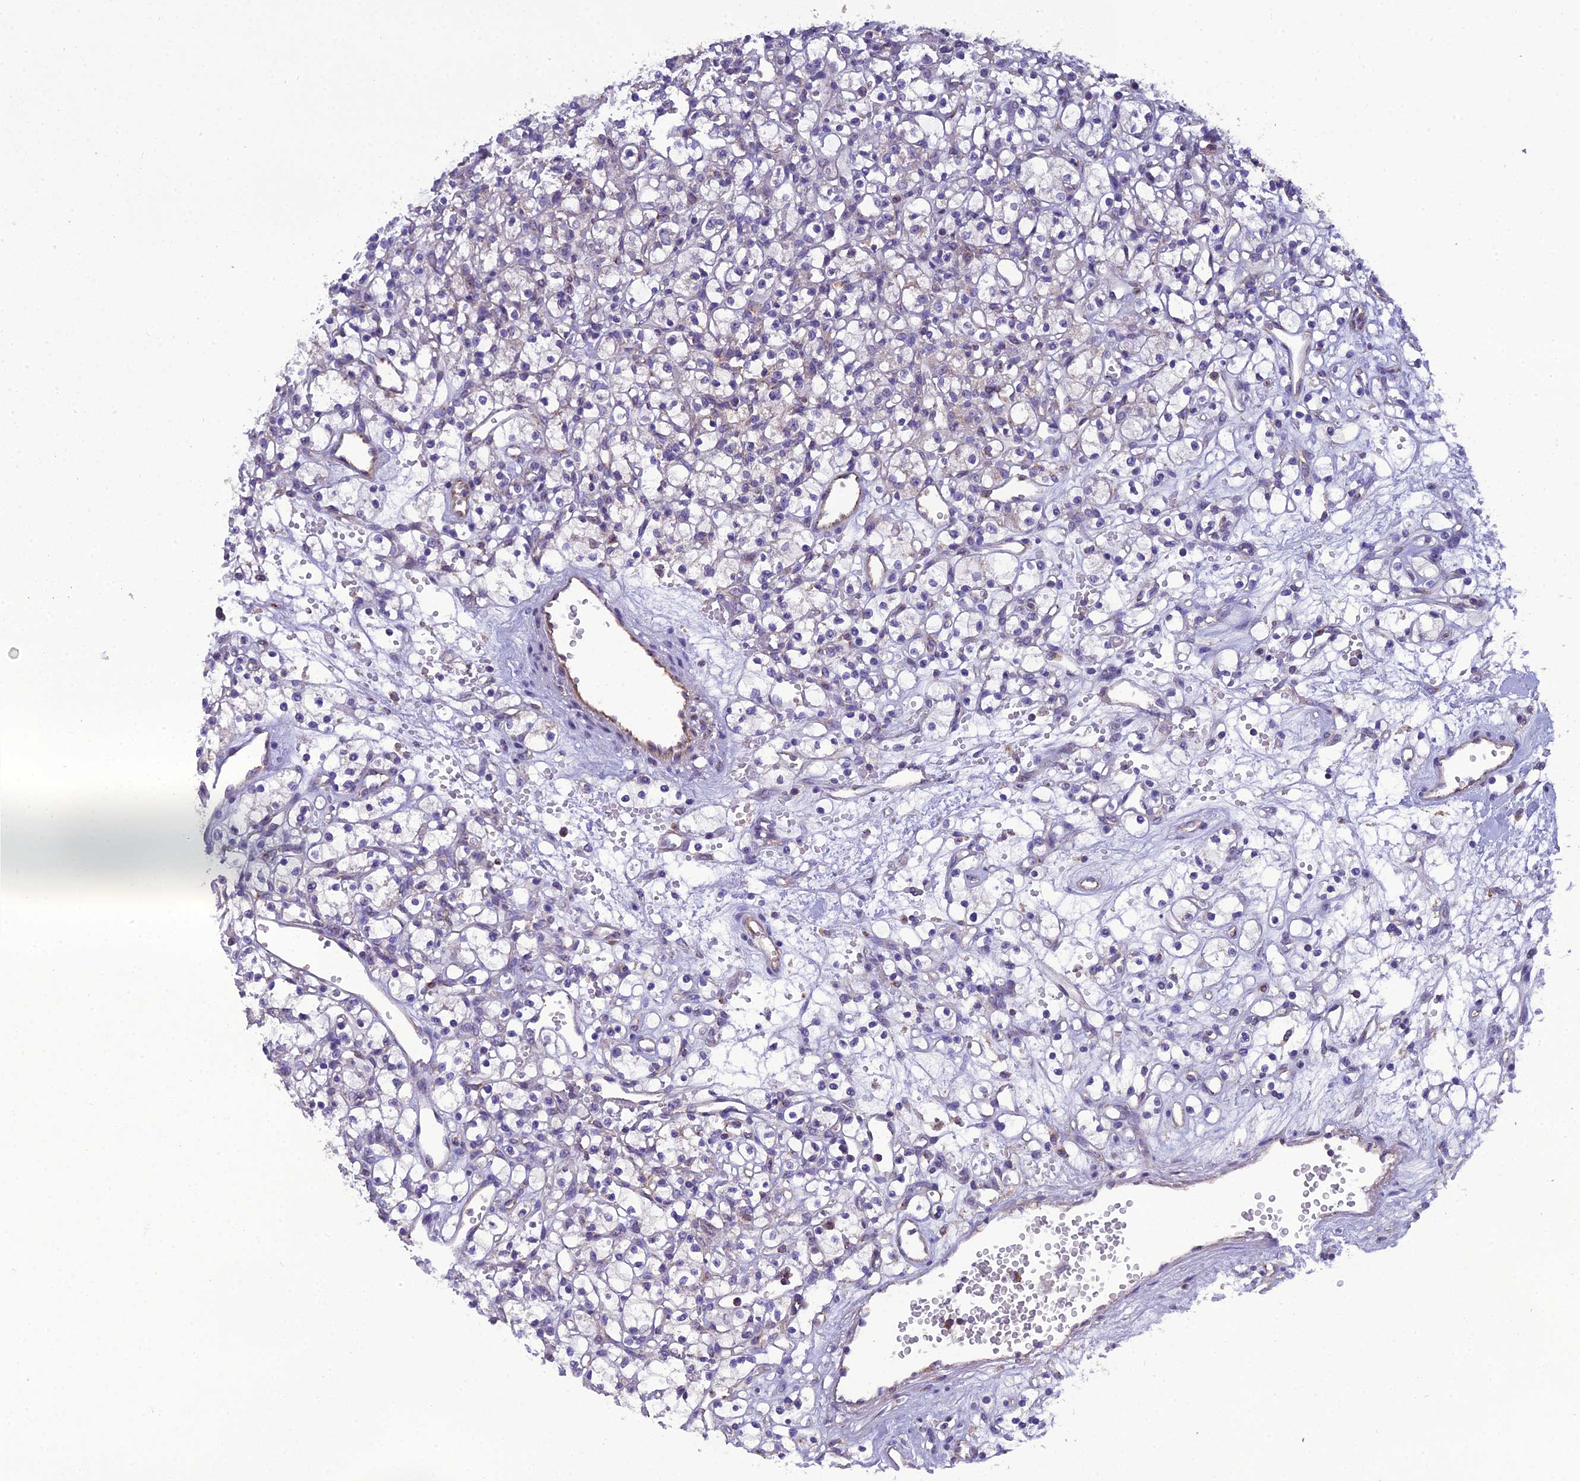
{"staining": {"intensity": "weak", "quantity": "<25%", "location": "cytoplasmic/membranous"}, "tissue": "renal cancer", "cell_type": "Tumor cells", "image_type": "cancer", "snomed": [{"axis": "morphology", "description": "Adenocarcinoma, NOS"}, {"axis": "topography", "description": "Kidney"}], "caption": "This is an immunohistochemistry (IHC) histopathology image of adenocarcinoma (renal). There is no positivity in tumor cells.", "gene": "GOLPH3", "patient": {"sex": "female", "age": 59}}